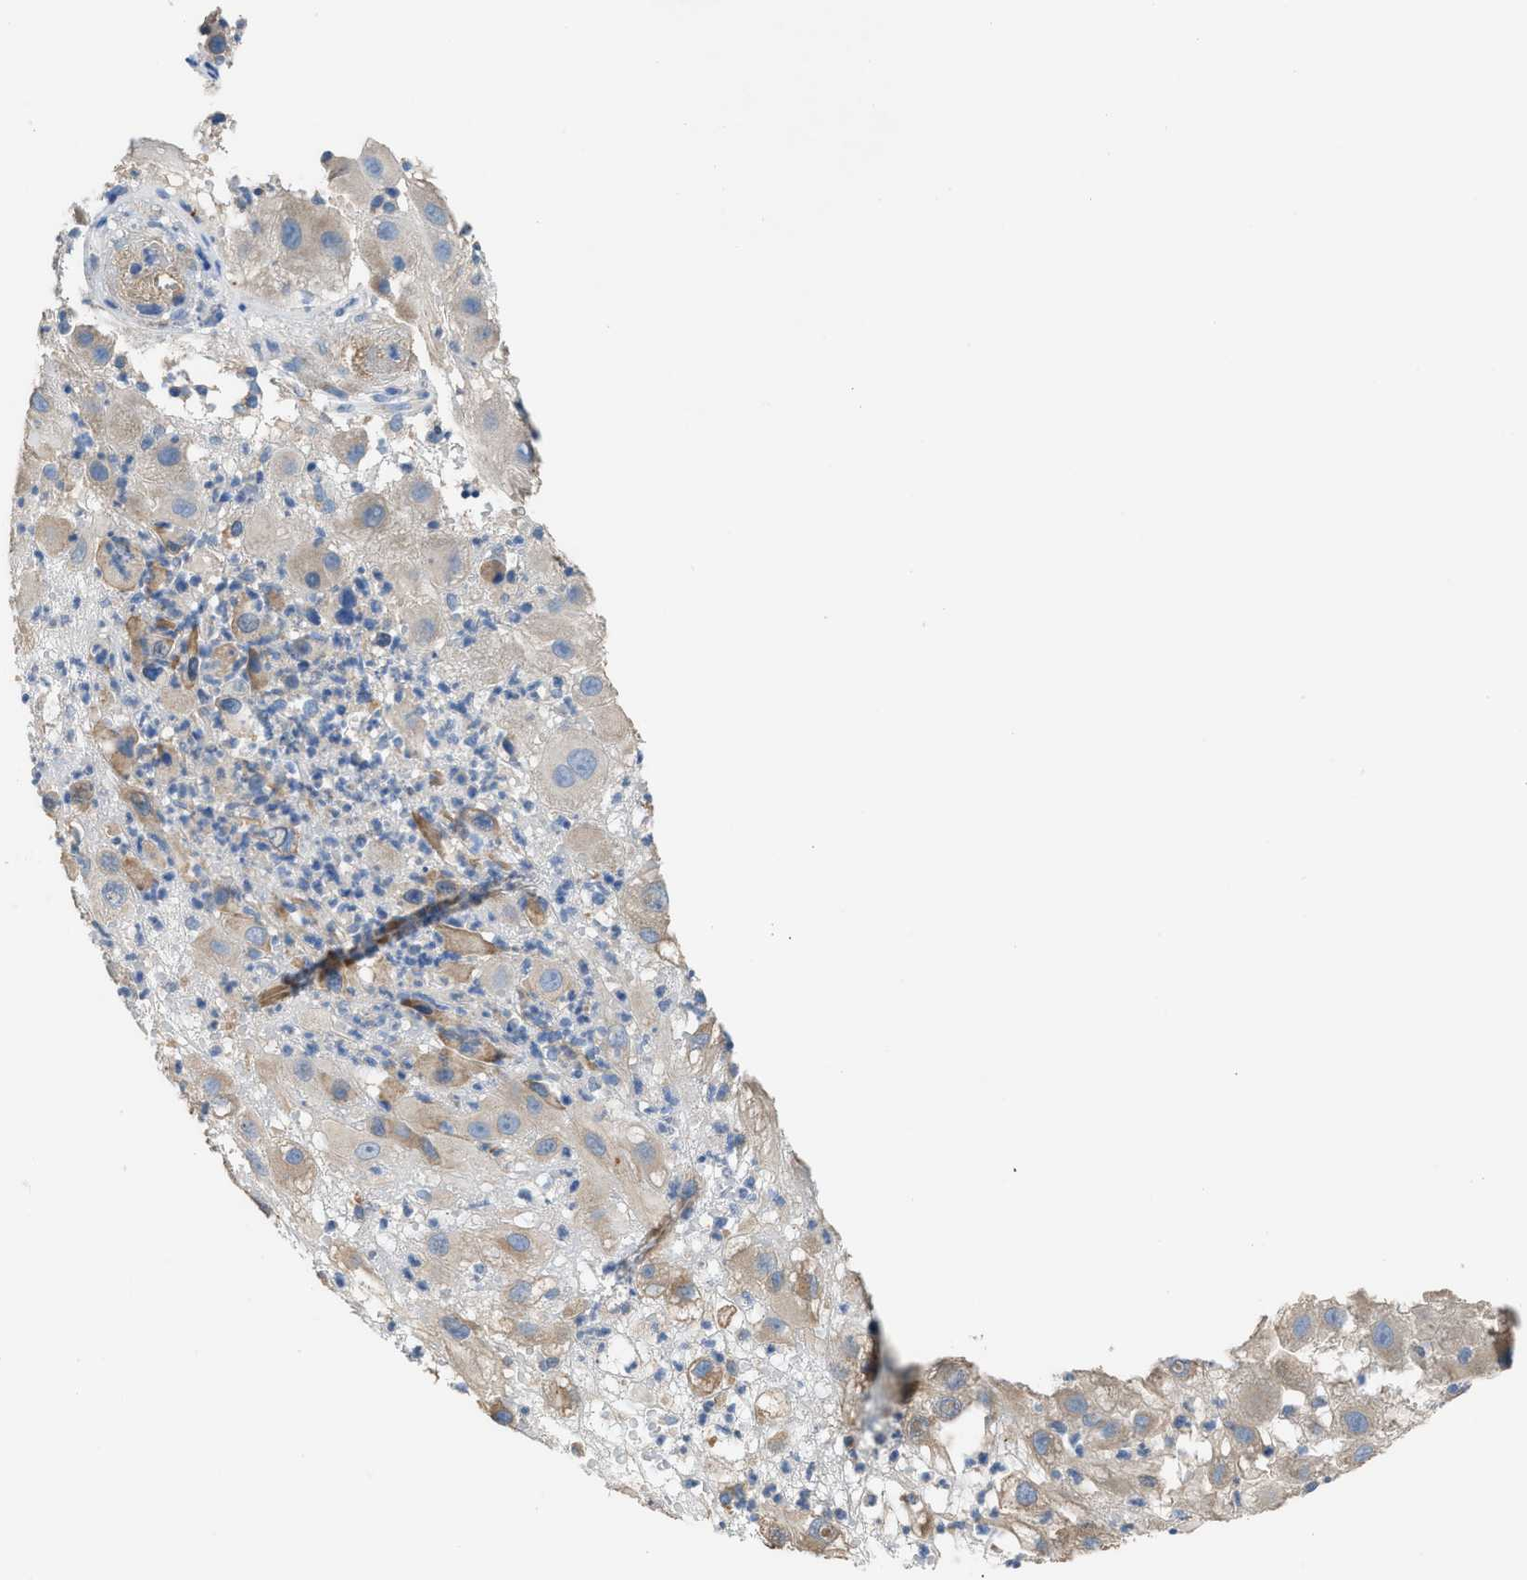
{"staining": {"intensity": "weak", "quantity": "<25%", "location": "cytoplasmic/membranous"}, "tissue": "melanoma", "cell_type": "Tumor cells", "image_type": "cancer", "snomed": [{"axis": "morphology", "description": "Malignant melanoma, NOS"}, {"axis": "topography", "description": "Skin"}], "caption": "The histopathology image displays no significant staining in tumor cells of melanoma.", "gene": "AOAH", "patient": {"sex": "female", "age": 81}}